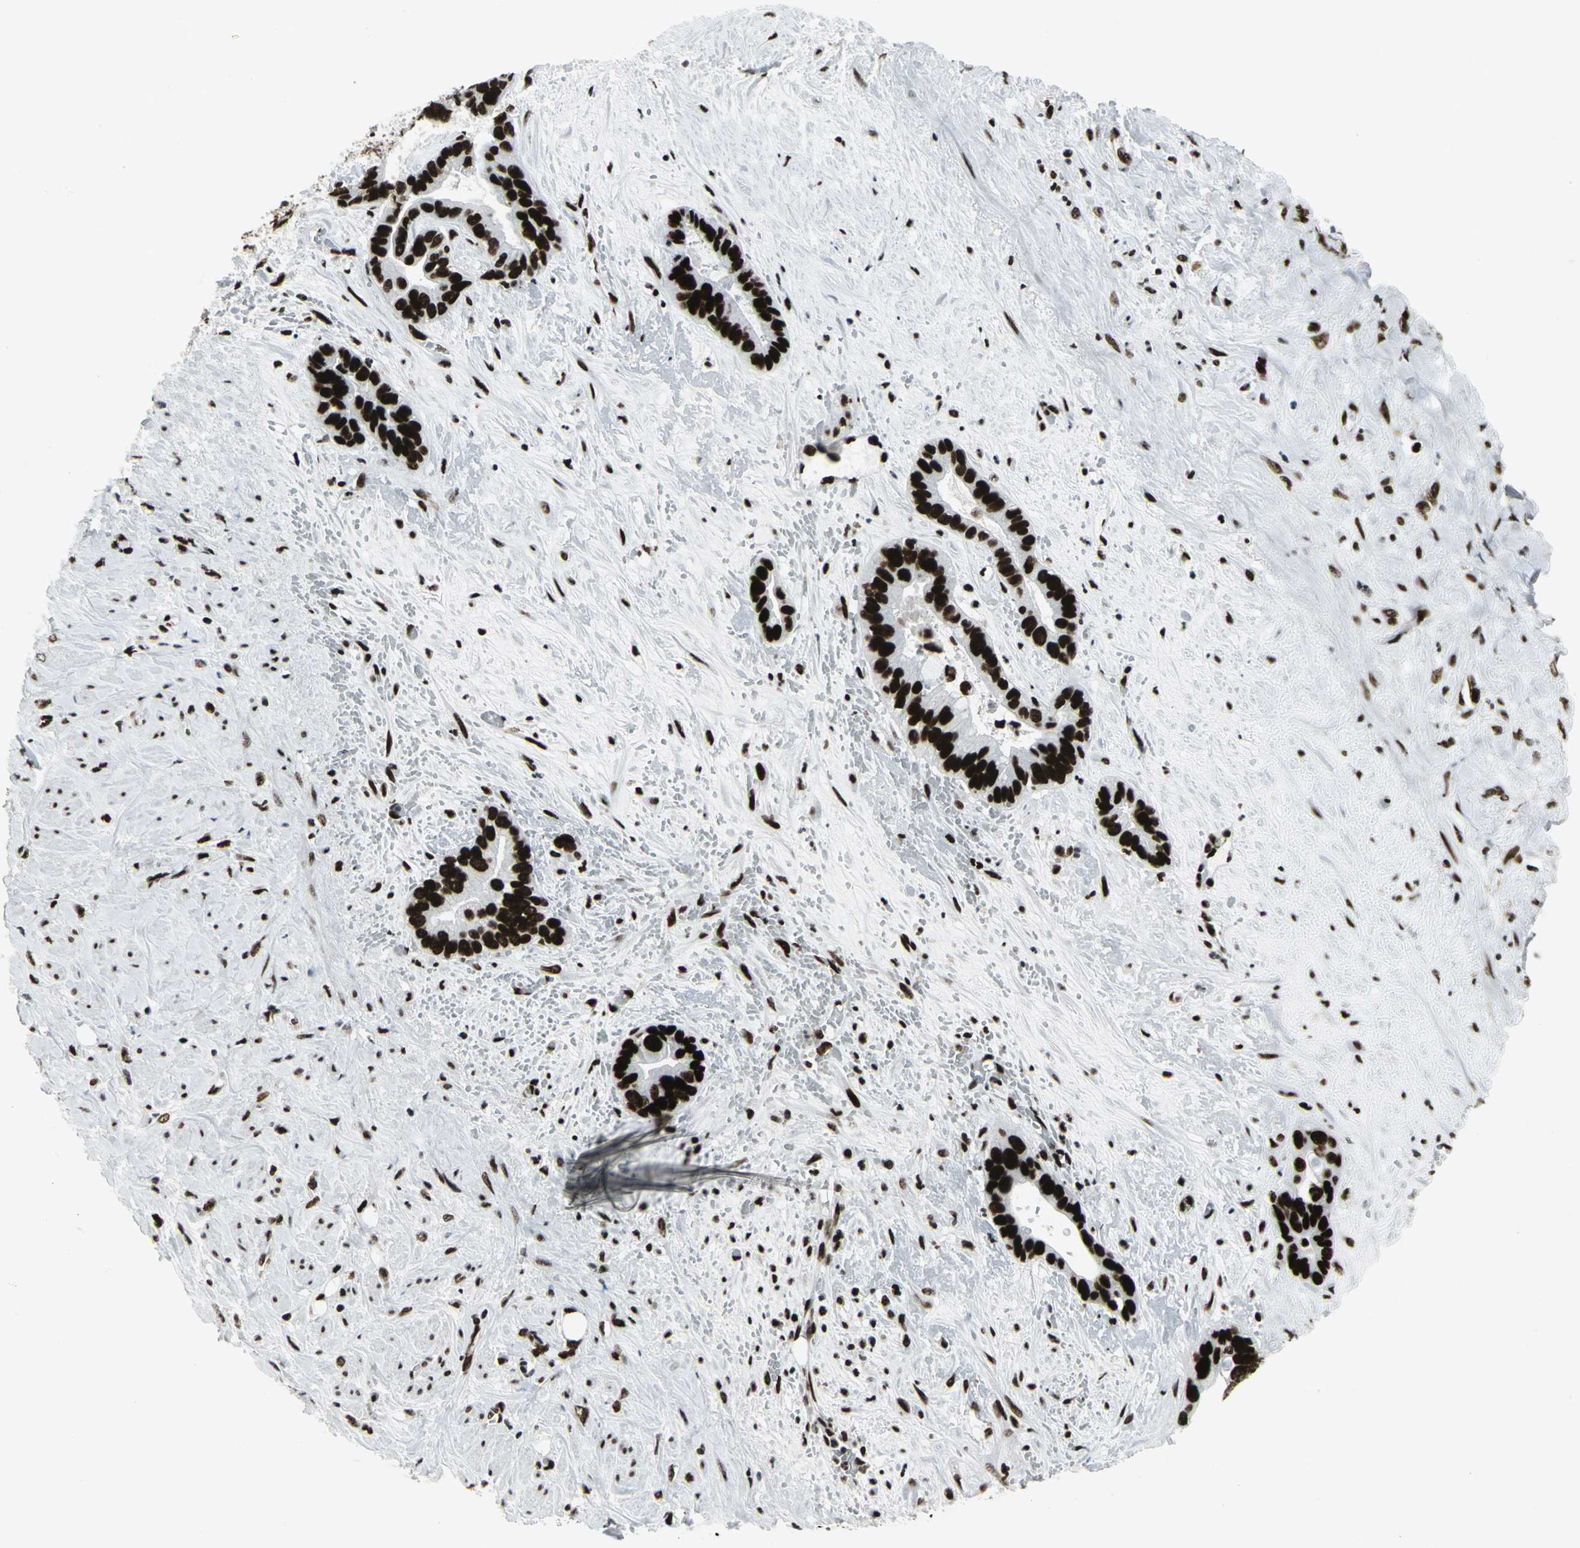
{"staining": {"intensity": "strong", "quantity": ">75%", "location": "nuclear"}, "tissue": "liver cancer", "cell_type": "Tumor cells", "image_type": "cancer", "snomed": [{"axis": "morphology", "description": "Cholangiocarcinoma"}, {"axis": "topography", "description": "Liver"}], "caption": "IHC micrograph of neoplastic tissue: human liver cholangiocarcinoma stained using IHC exhibits high levels of strong protein expression localized specifically in the nuclear of tumor cells, appearing as a nuclear brown color.", "gene": "SMARCA4", "patient": {"sex": "female", "age": 65}}